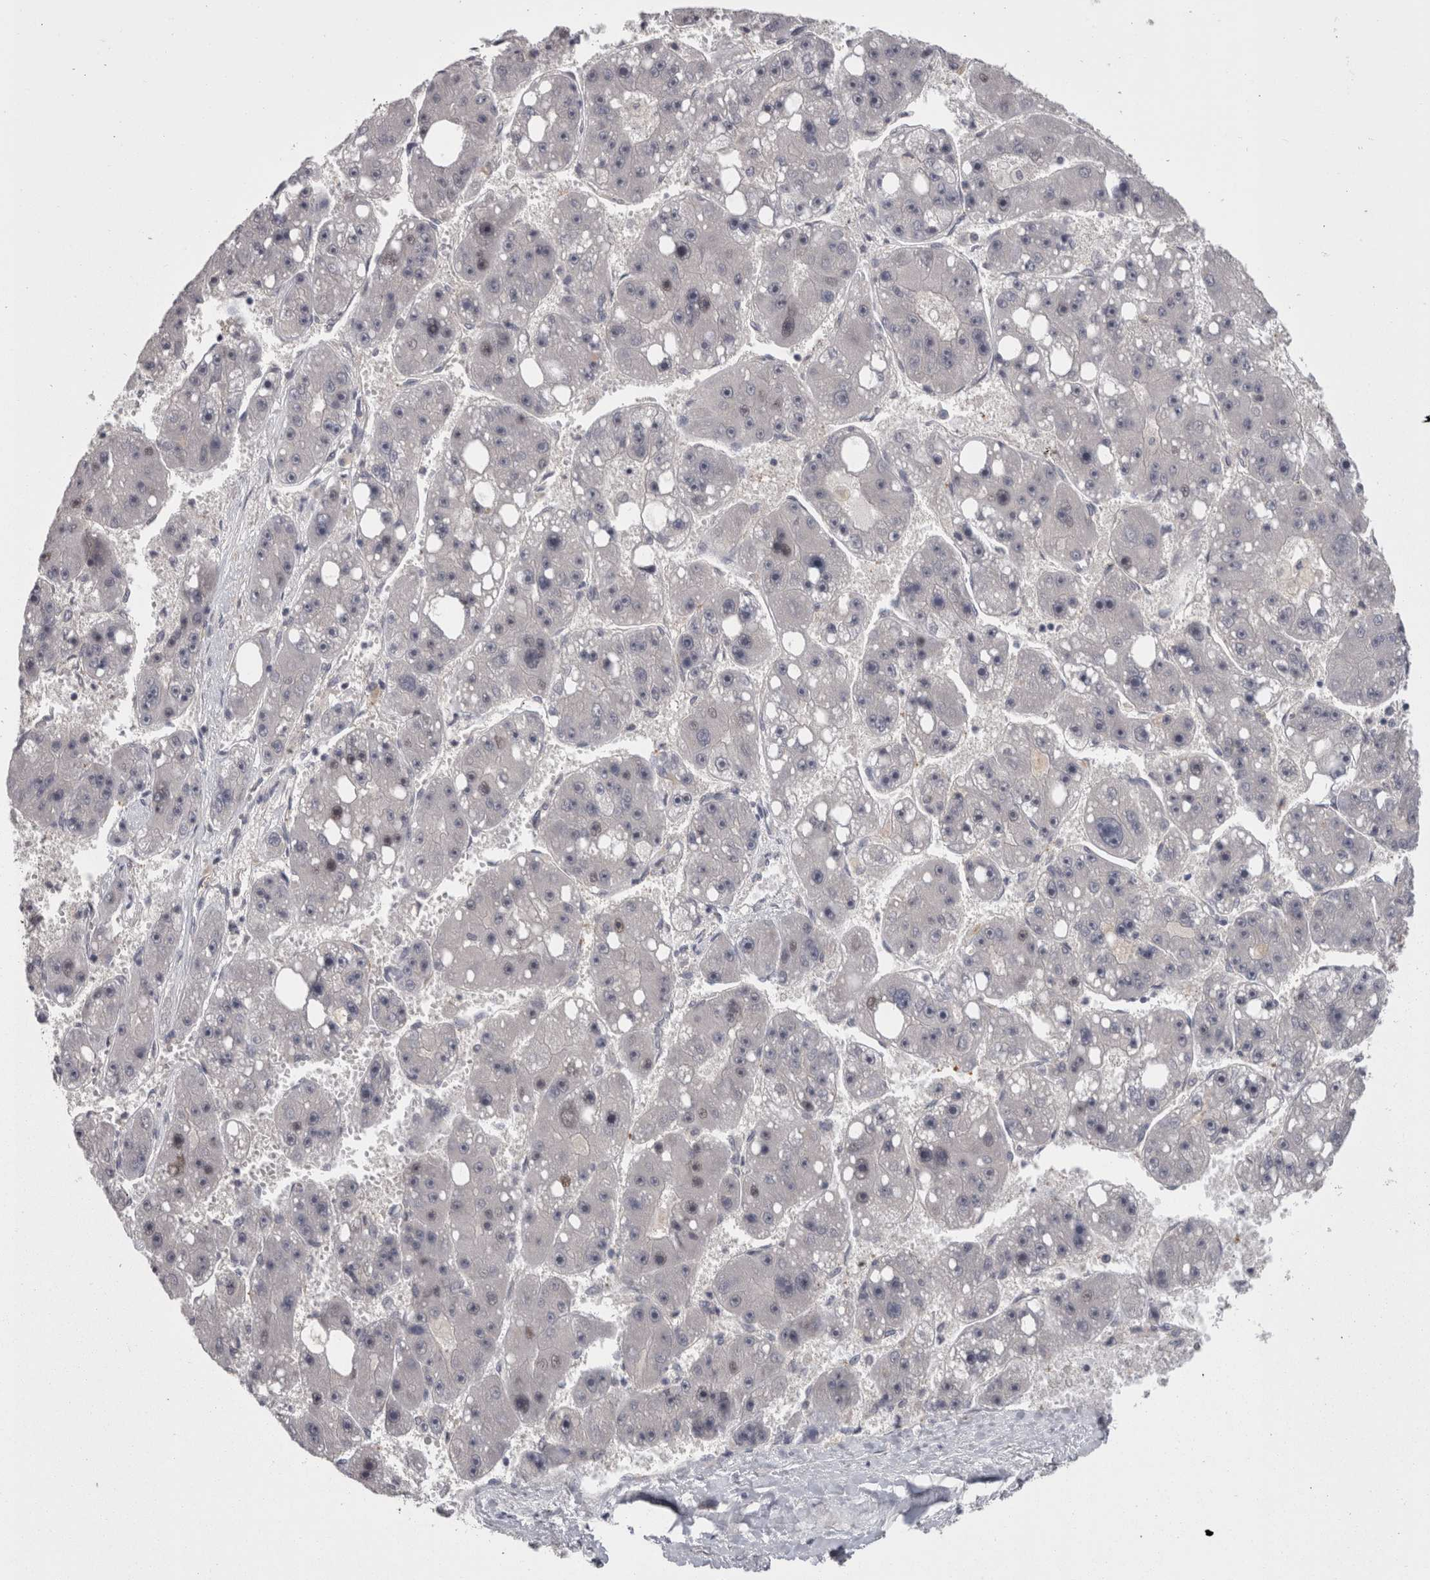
{"staining": {"intensity": "negative", "quantity": "none", "location": "none"}, "tissue": "liver cancer", "cell_type": "Tumor cells", "image_type": "cancer", "snomed": [{"axis": "morphology", "description": "Carcinoma, Hepatocellular, NOS"}, {"axis": "topography", "description": "Liver"}], "caption": "Immunohistochemistry (IHC) image of human liver hepatocellular carcinoma stained for a protein (brown), which exhibits no staining in tumor cells.", "gene": "RMDN1", "patient": {"sex": "female", "age": 61}}